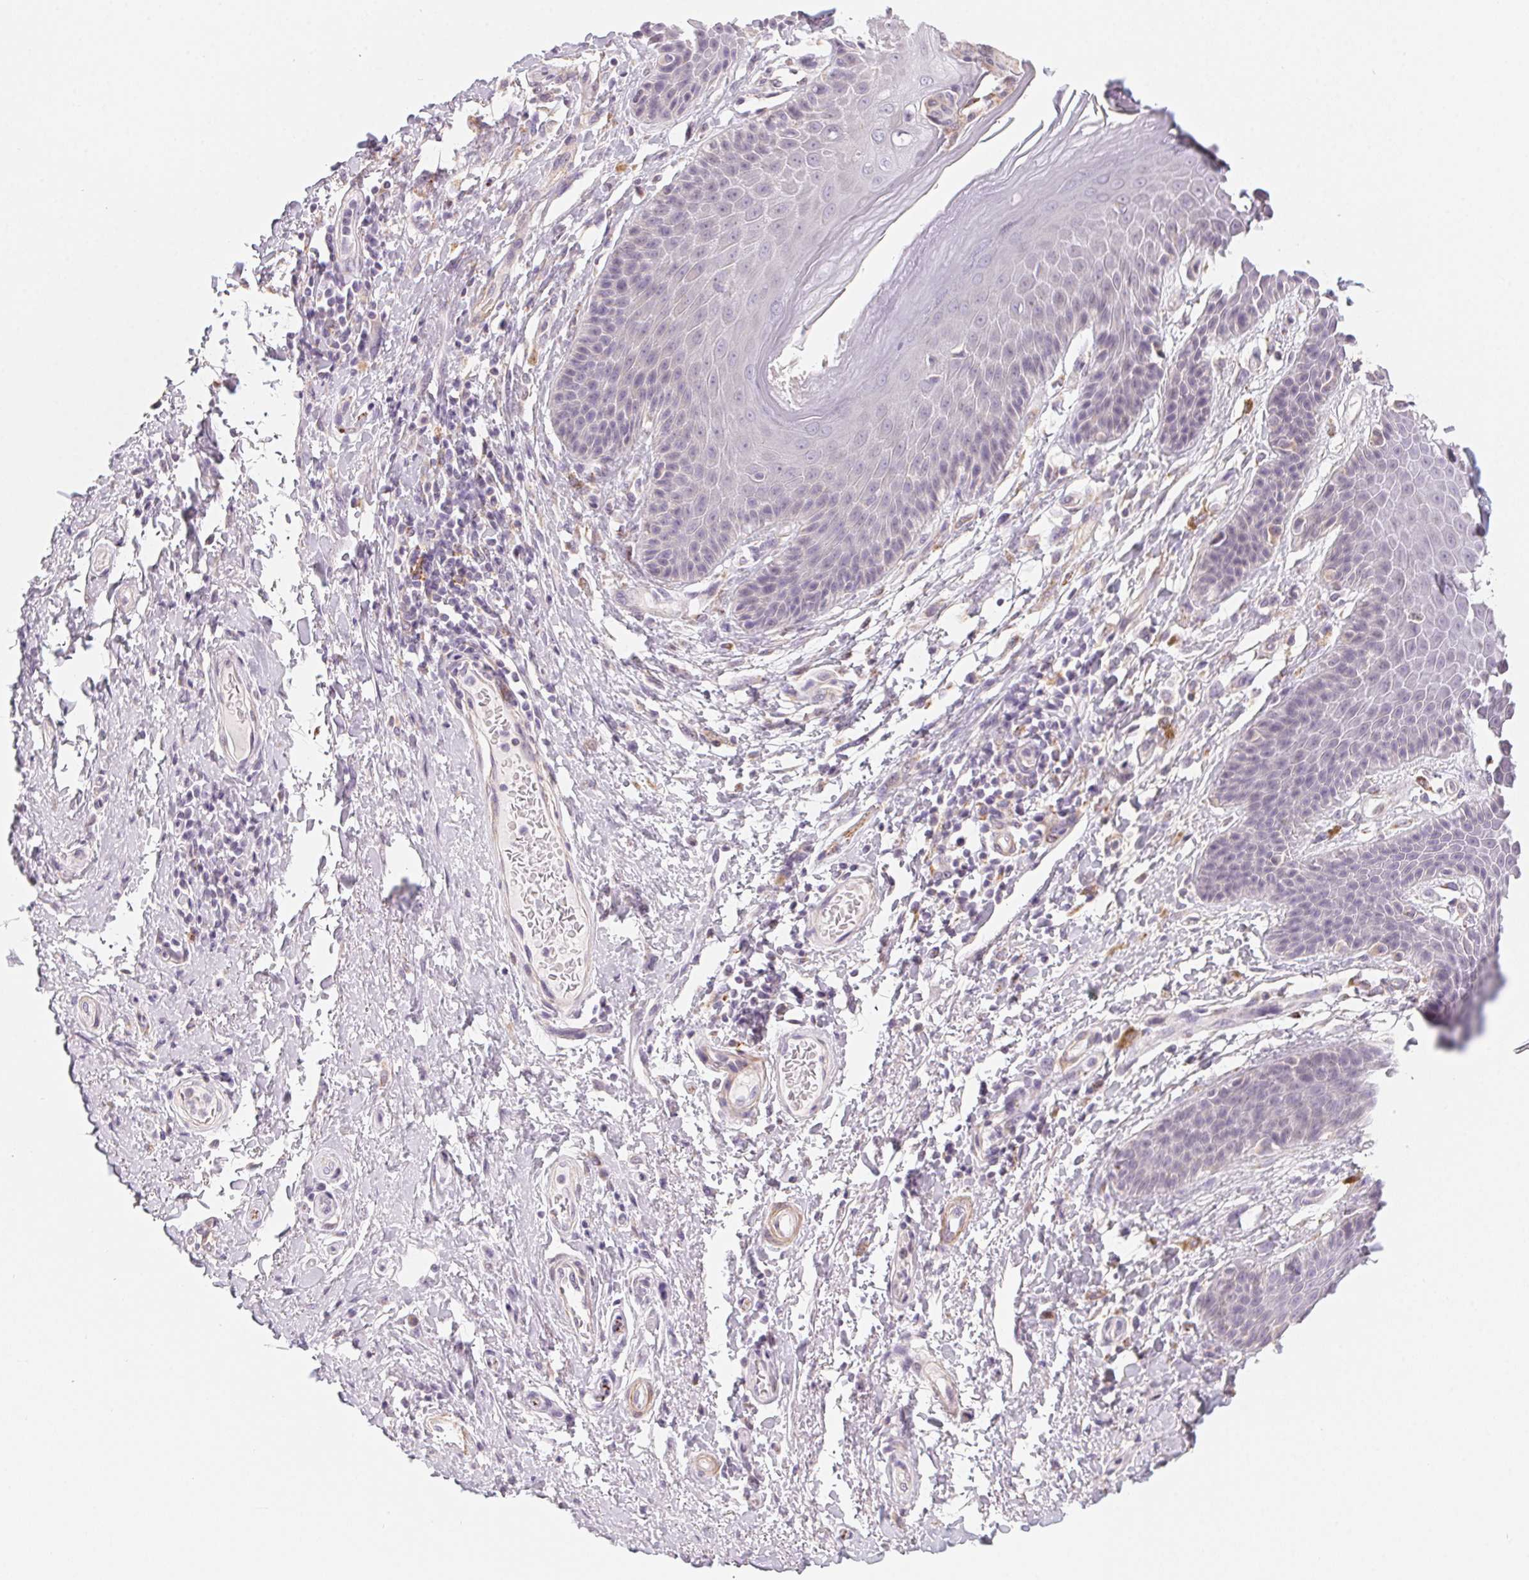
{"staining": {"intensity": "negative", "quantity": "none", "location": "none"}, "tissue": "adipose tissue", "cell_type": "Adipocytes", "image_type": "normal", "snomed": [{"axis": "morphology", "description": "Normal tissue, NOS"}, {"axis": "topography", "description": "Peripheral nerve tissue"}], "caption": "High magnification brightfield microscopy of unremarkable adipose tissue stained with DAB (3,3'-diaminobenzidine) (brown) and counterstained with hematoxylin (blue): adipocytes show no significant positivity. The staining is performed using DAB (3,3'-diaminobenzidine) brown chromogen with nuclei counter-stained in using hematoxylin.", "gene": "PRPH", "patient": {"sex": "male", "age": 51}}